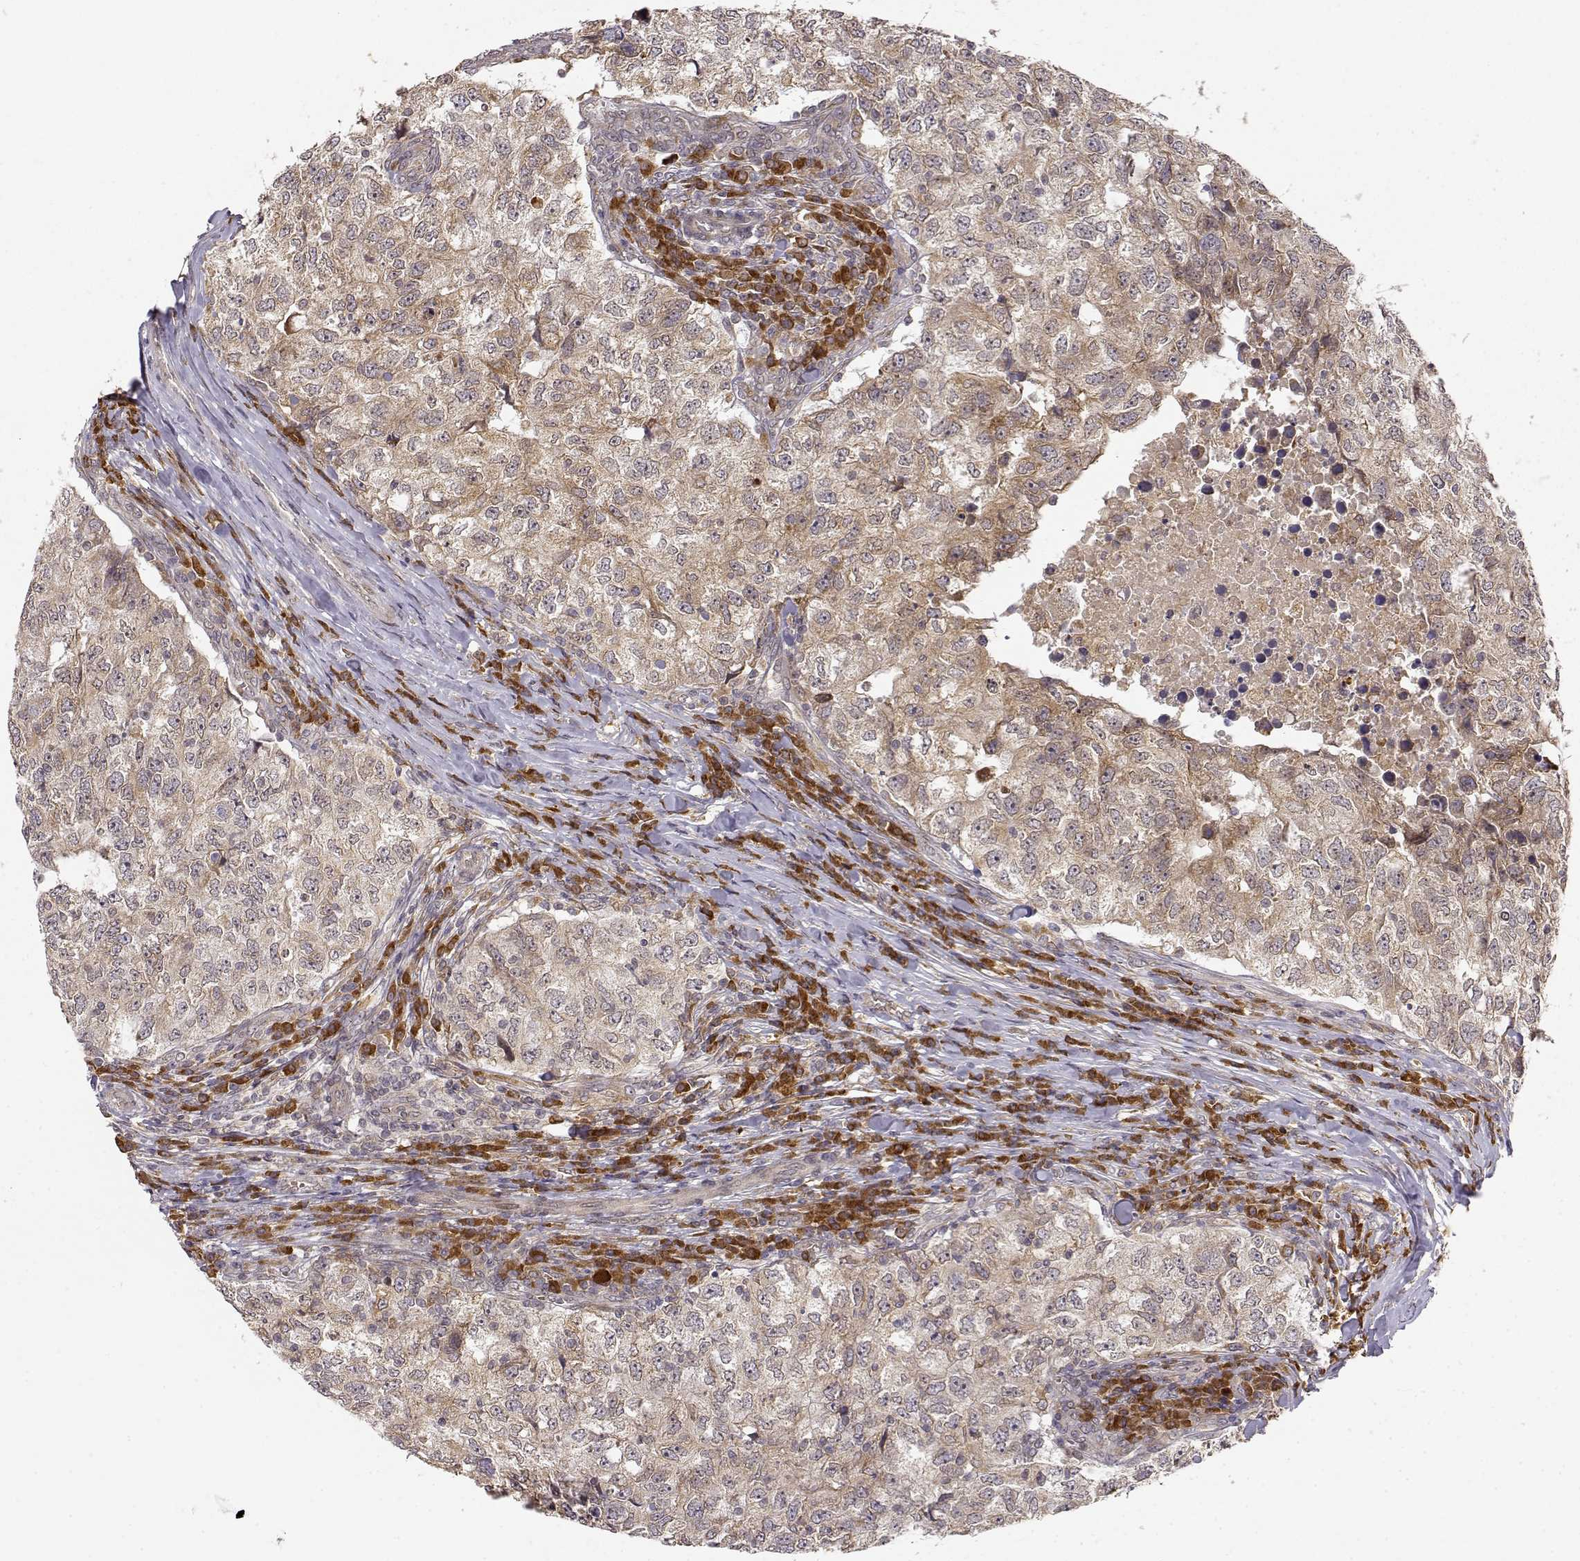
{"staining": {"intensity": "weak", "quantity": ">75%", "location": "cytoplasmic/membranous"}, "tissue": "breast cancer", "cell_type": "Tumor cells", "image_type": "cancer", "snomed": [{"axis": "morphology", "description": "Duct carcinoma"}, {"axis": "topography", "description": "Breast"}], "caption": "Approximately >75% of tumor cells in human breast invasive ductal carcinoma reveal weak cytoplasmic/membranous protein expression as visualized by brown immunohistochemical staining.", "gene": "ERGIC2", "patient": {"sex": "female", "age": 30}}